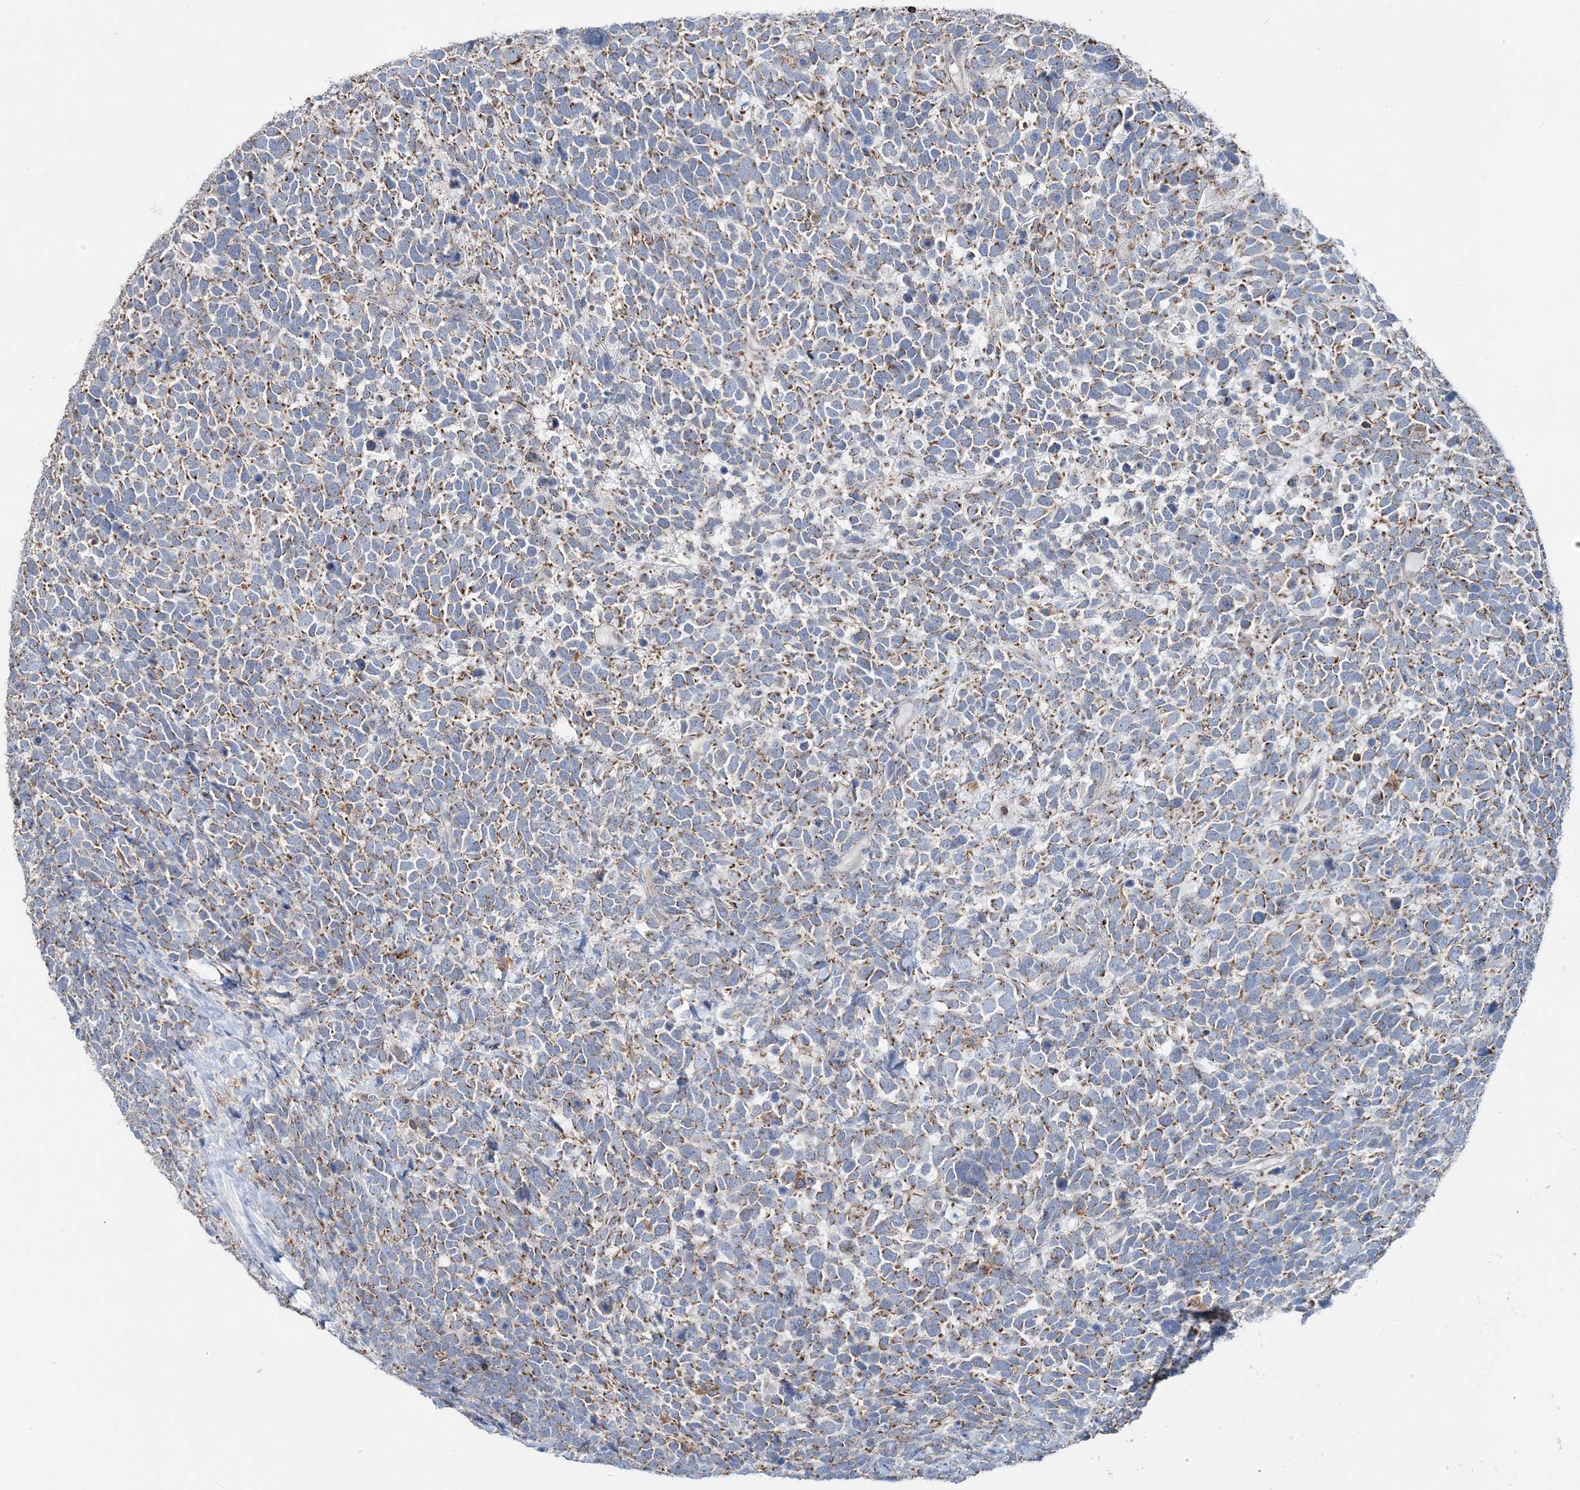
{"staining": {"intensity": "moderate", "quantity": ">75%", "location": "cytoplasmic/membranous"}, "tissue": "urothelial cancer", "cell_type": "Tumor cells", "image_type": "cancer", "snomed": [{"axis": "morphology", "description": "Urothelial carcinoma, High grade"}, {"axis": "topography", "description": "Urinary bladder"}], "caption": "IHC of high-grade urothelial carcinoma exhibits medium levels of moderate cytoplasmic/membranous expression in about >75% of tumor cells.", "gene": "TMLHE", "patient": {"sex": "female", "age": 82}}